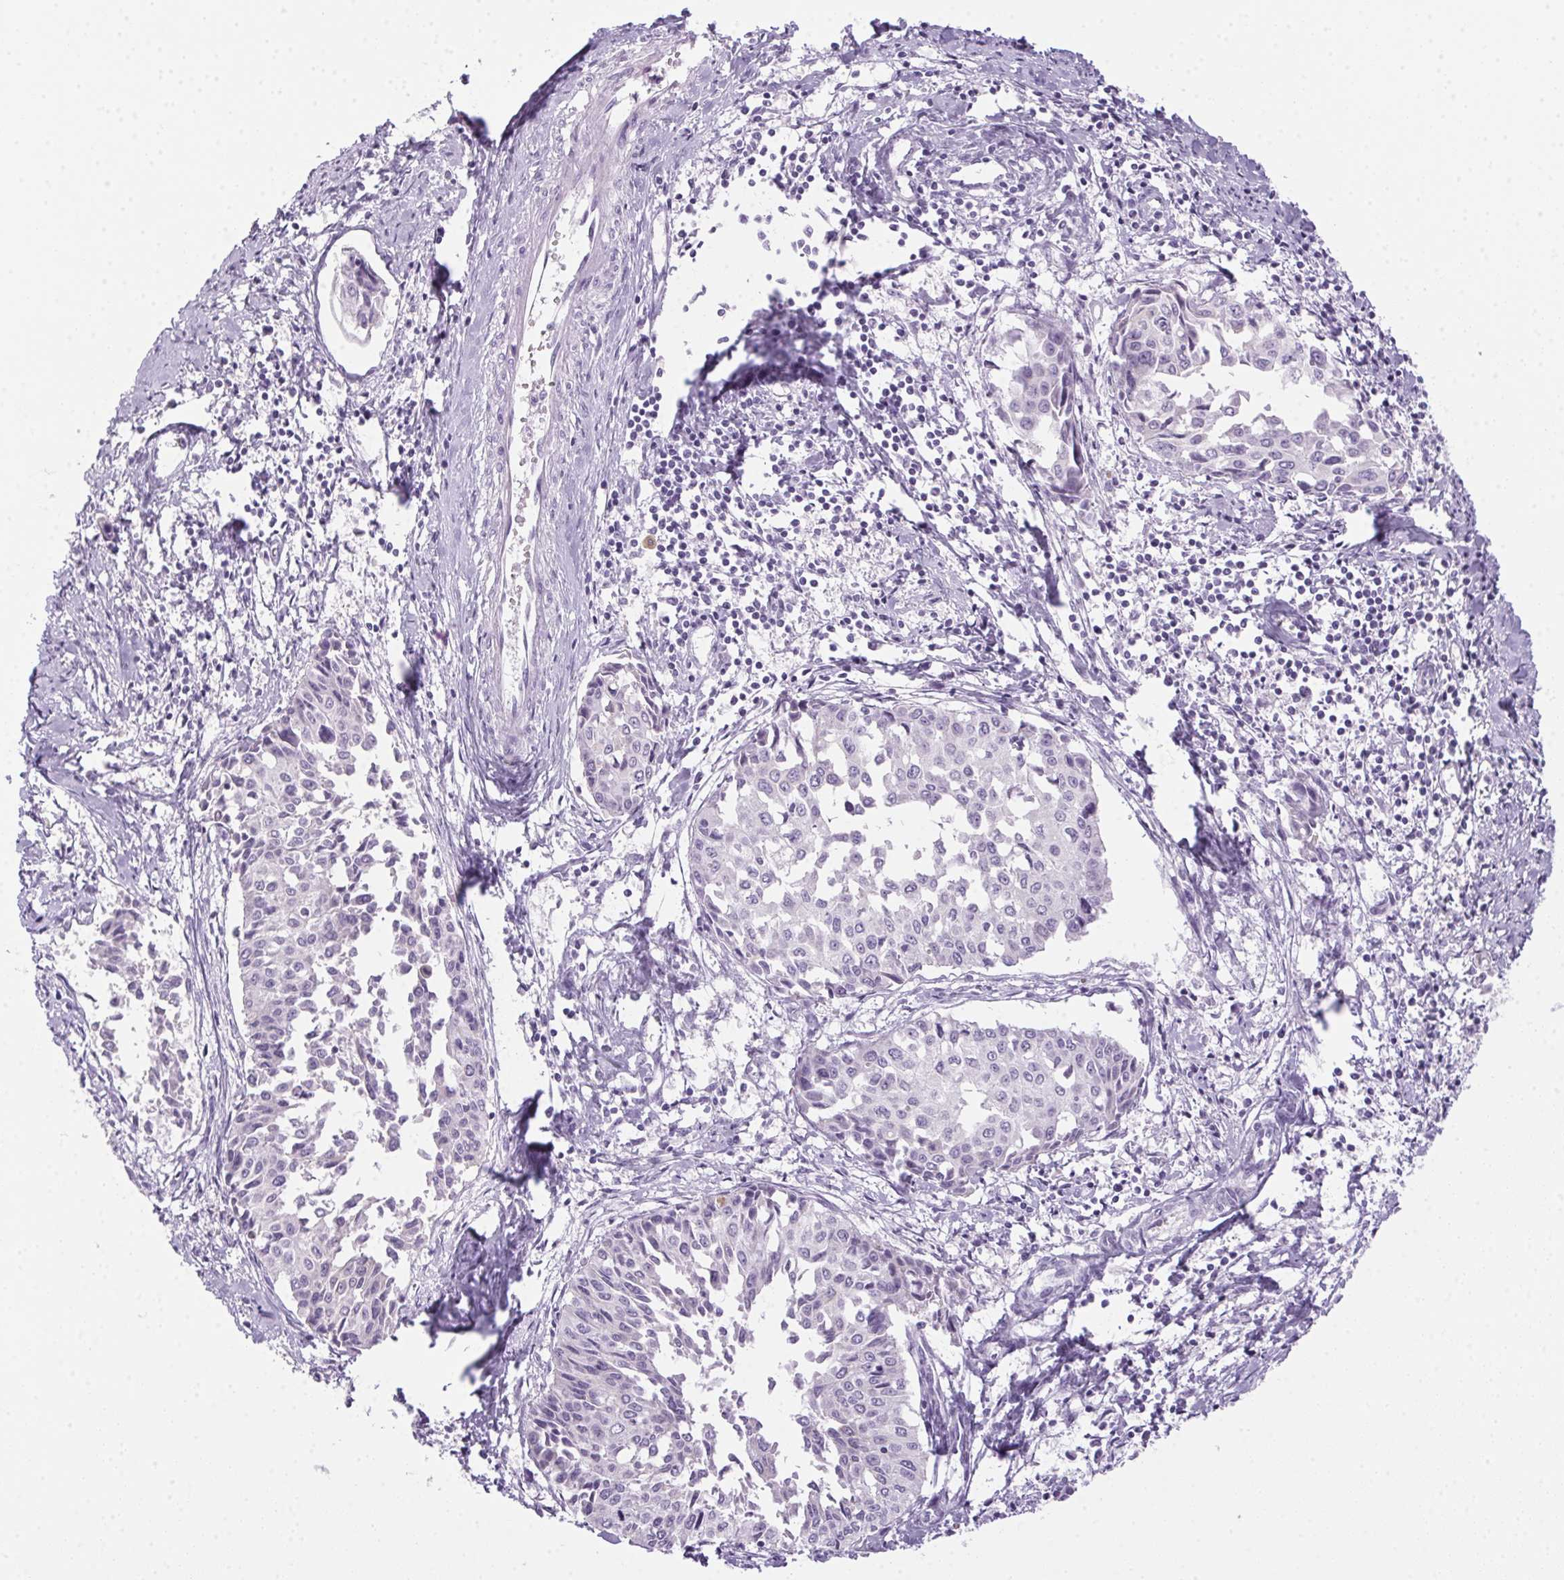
{"staining": {"intensity": "negative", "quantity": "none", "location": "none"}, "tissue": "cervical cancer", "cell_type": "Tumor cells", "image_type": "cancer", "snomed": [{"axis": "morphology", "description": "Squamous cell carcinoma, NOS"}, {"axis": "topography", "description": "Cervix"}], "caption": "Micrograph shows no protein expression in tumor cells of squamous cell carcinoma (cervical) tissue. Nuclei are stained in blue.", "gene": "POPDC2", "patient": {"sex": "female", "age": 50}}